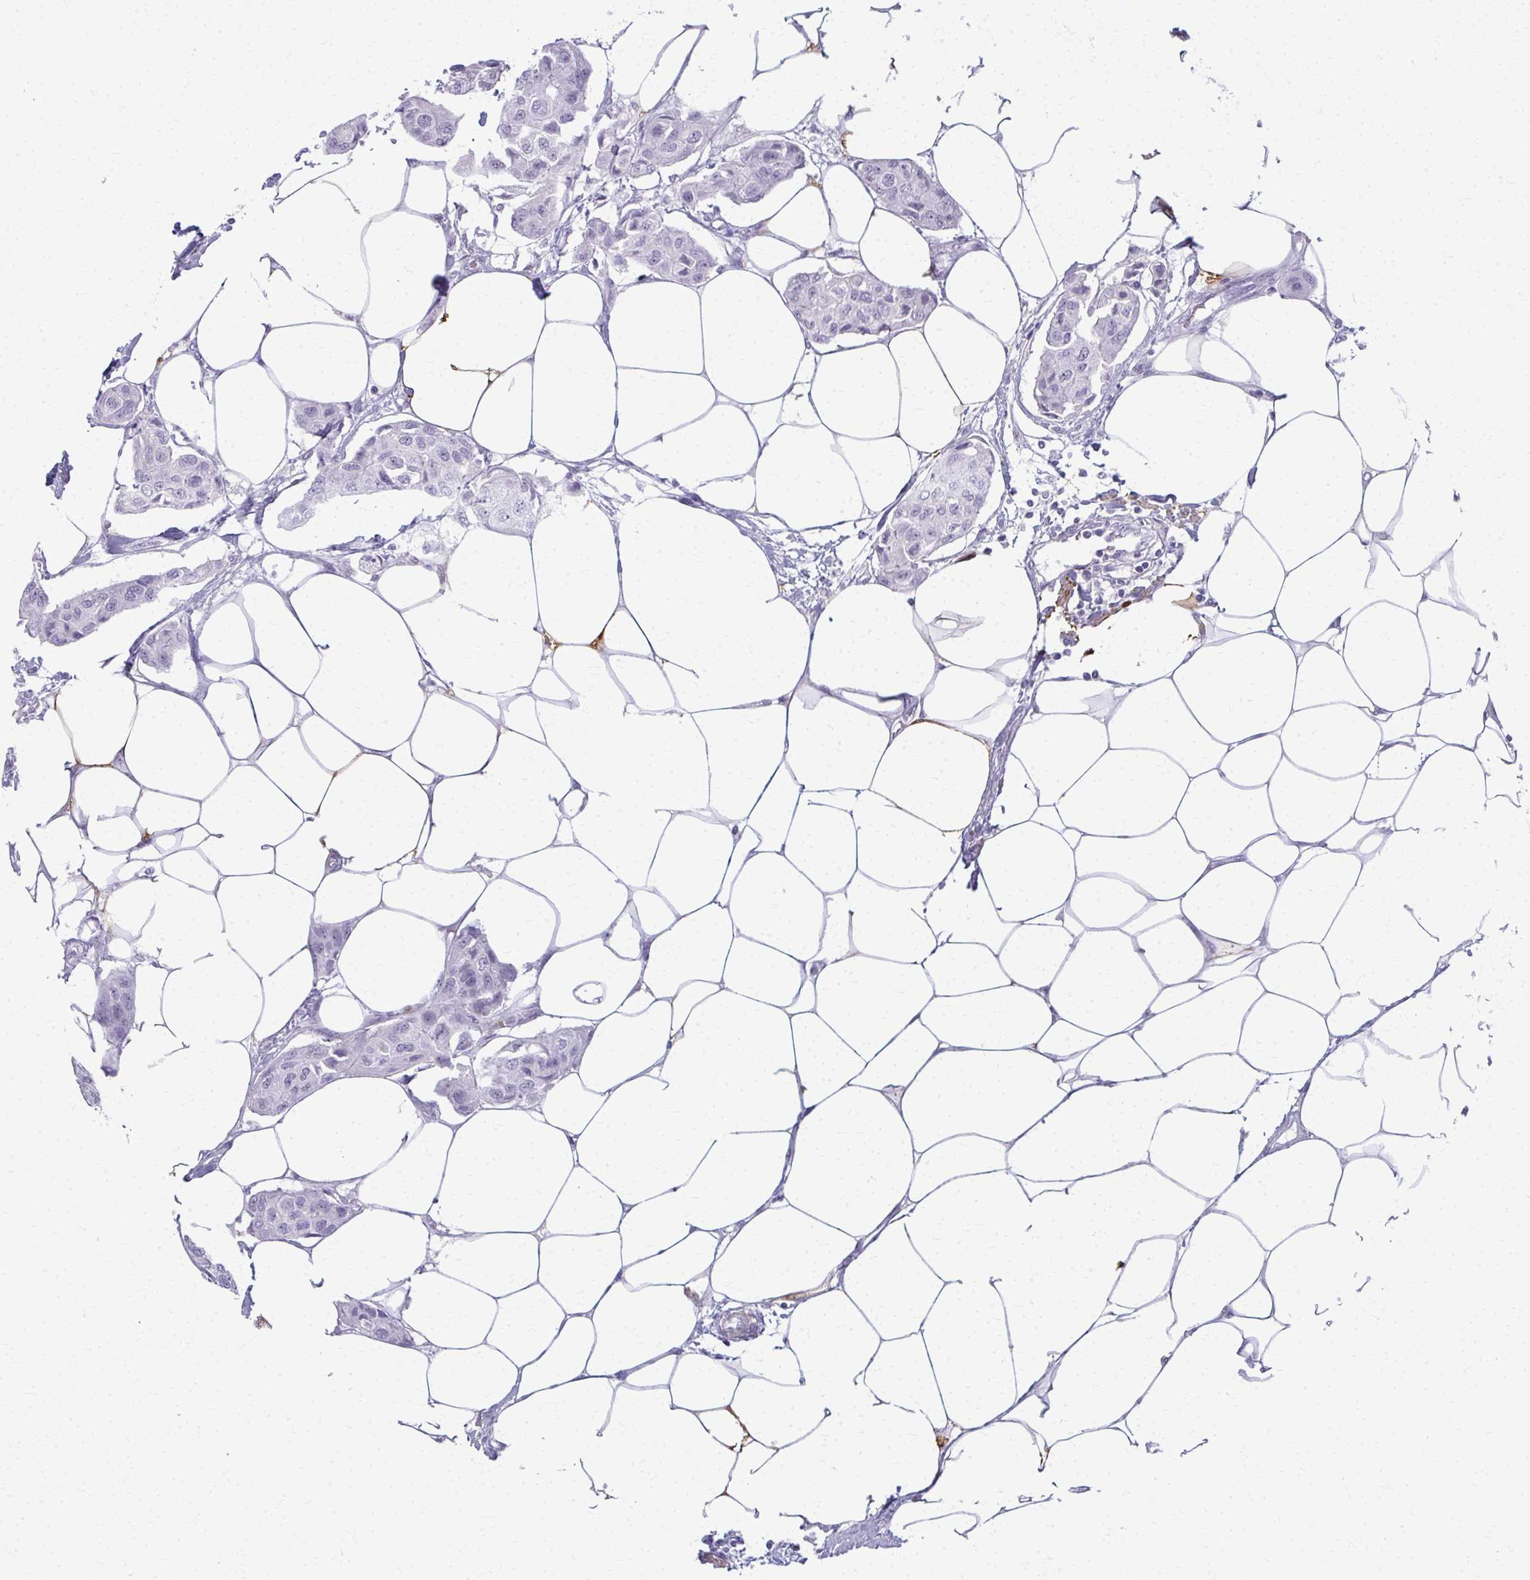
{"staining": {"intensity": "negative", "quantity": "none", "location": "none"}, "tissue": "breast cancer", "cell_type": "Tumor cells", "image_type": "cancer", "snomed": [{"axis": "morphology", "description": "Duct carcinoma"}, {"axis": "topography", "description": "Breast"}, {"axis": "topography", "description": "Lymph node"}], "caption": "Immunohistochemistry (IHC) photomicrograph of neoplastic tissue: breast cancer (infiltrating ductal carcinoma) stained with DAB displays no significant protein positivity in tumor cells. The staining was performed using DAB to visualize the protein expression in brown, while the nuclei were stained in blue with hematoxylin (Magnification: 20x).", "gene": "CA3", "patient": {"sex": "female", "age": 80}}